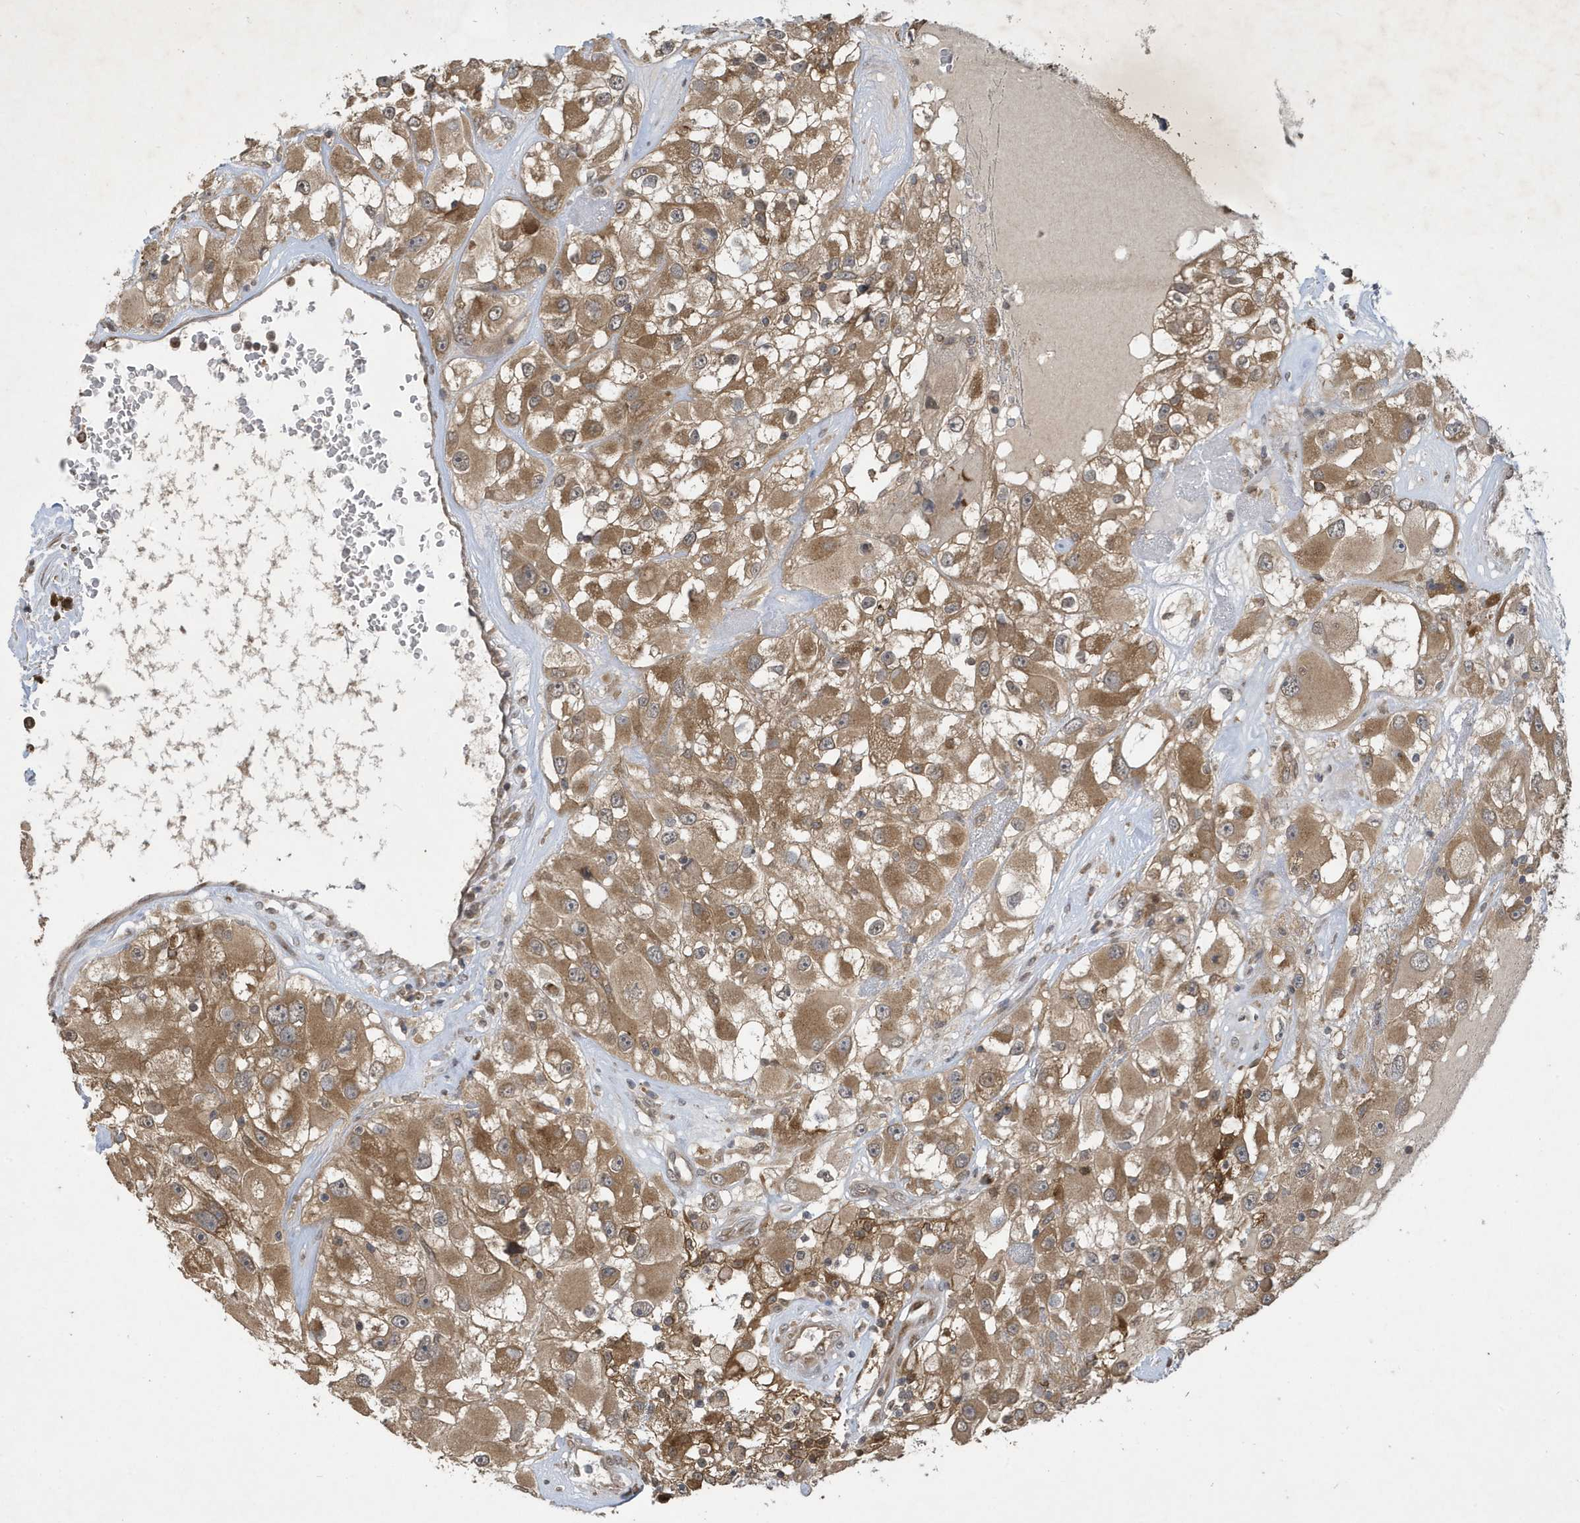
{"staining": {"intensity": "moderate", "quantity": ">75%", "location": "cytoplasmic/membranous"}, "tissue": "renal cancer", "cell_type": "Tumor cells", "image_type": "cancer", "snomed": [{"axis": "morphology", "description": "Adenocarcinoma, NOS"}, {"axis": "topography", "description": "Kidney"}], "caption": "Moderate cytoplasmic/membranous staining for a protein is identified in approximately >75% of tumor cells of renal cancer using immunohistochemistry (IHC).", "gene": "STX10", "patient": {"sex": "female", "age": 52}}